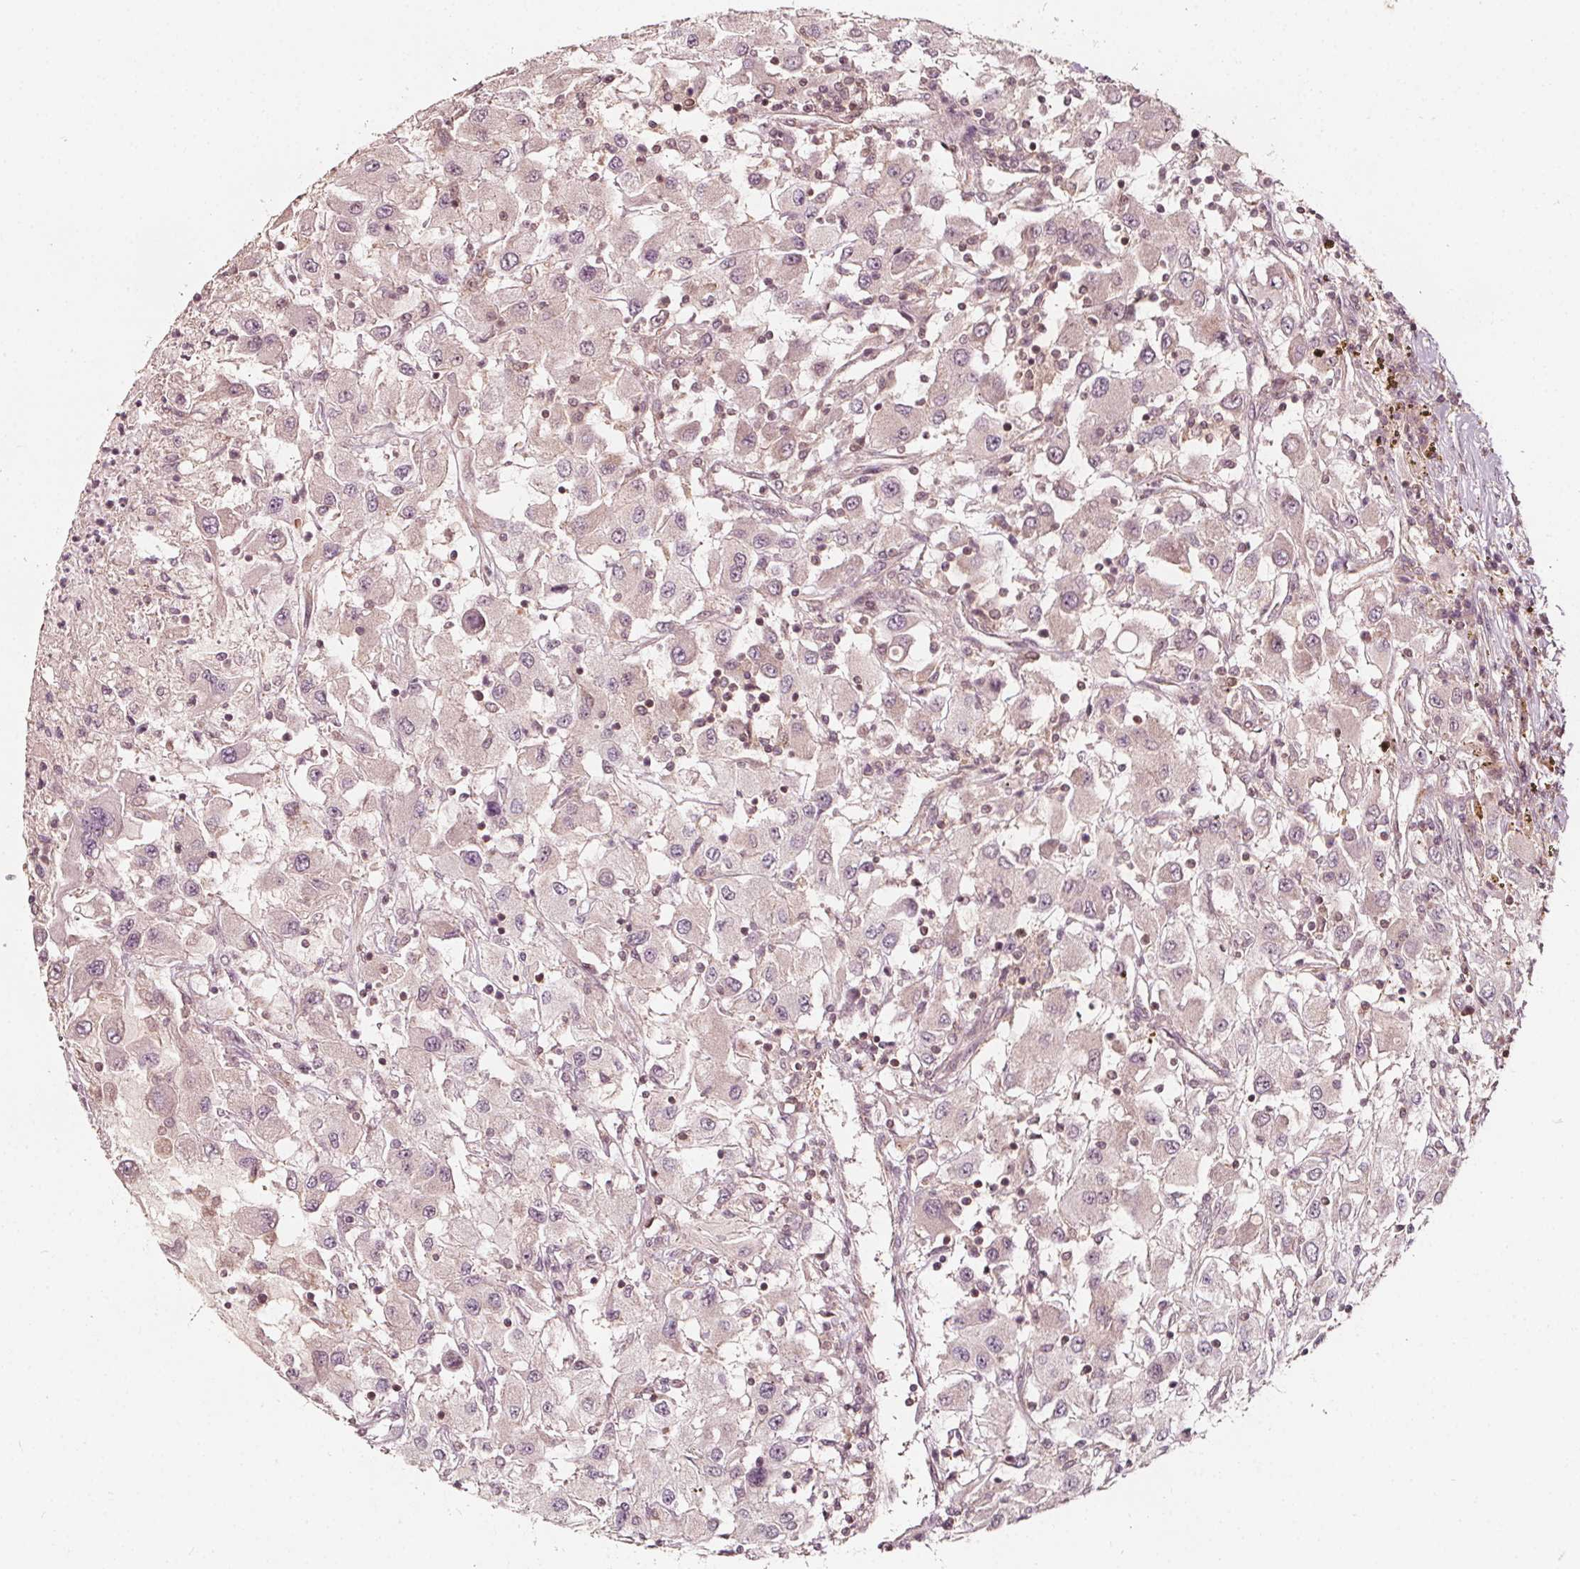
{"staining": {"intensity": "weak", "quantity": "25%-75%", "location": "cytoplasmic/membranous,nuclear"}, "tissue": "renal cancer", "cell_type": "Tumor cells", "image_type": "cancer", "snomed": [{"axis": "morphology", "description": "Adenocarcinoma, NOS"}, {"axis": "topography", "description": "Kidney"}], "caption": "Protein expression analysis of human renal cancer (adenocarcinoma) reveals weak cytoplasmic/membranous and nuclear expression in about 25%-75% of tumor cells. (brown staining indicates protein expression, while blue staining denotes nuclei).", "gene": "AIP", "patient": {"sex": "female", "age": 67}}